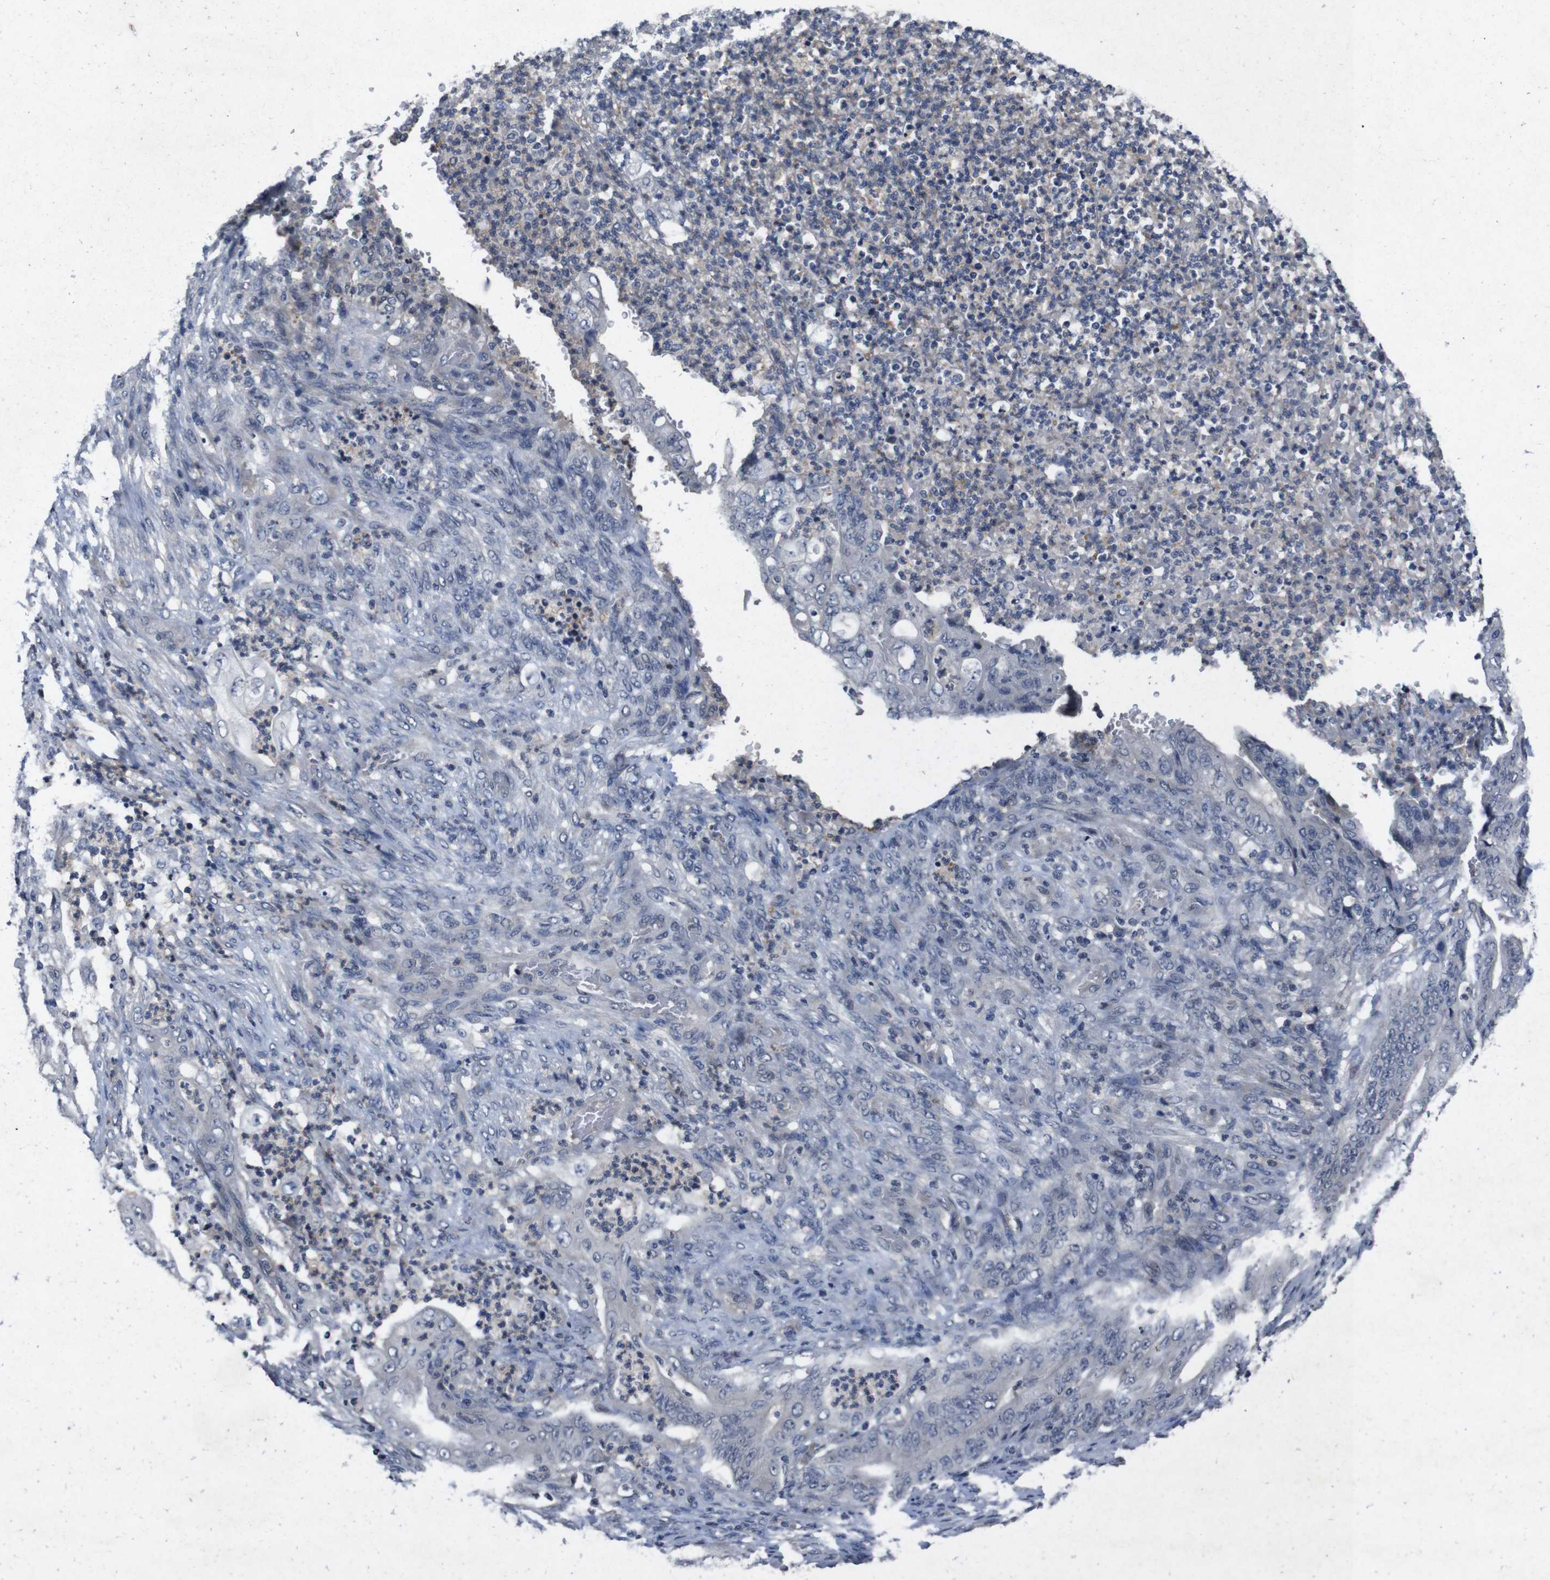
{"staining": {"intensity": "negative", "quantity": "none", "location": "none"}, "tissue": "stomach cancer", "cell_type": "Tumor cells", "image_type": "cancer", "snomed": [{"axis": "morphology", "description": "Adenocarcinoma, NOS"}, {"axis": "topography", "description": "Stomach"}], "caption": "Immunohistochemistry histopathology image of stomach adenocarcinoma stained for a protein (brown), which reveals no positivity in tumor cells. (Brightfield microscopy of DAB (3,3'-diaminobenzidine) immunohistochemistry at high magnification).", "gene": "AKT3", "patient": {"sex": "female", "age": 73}}